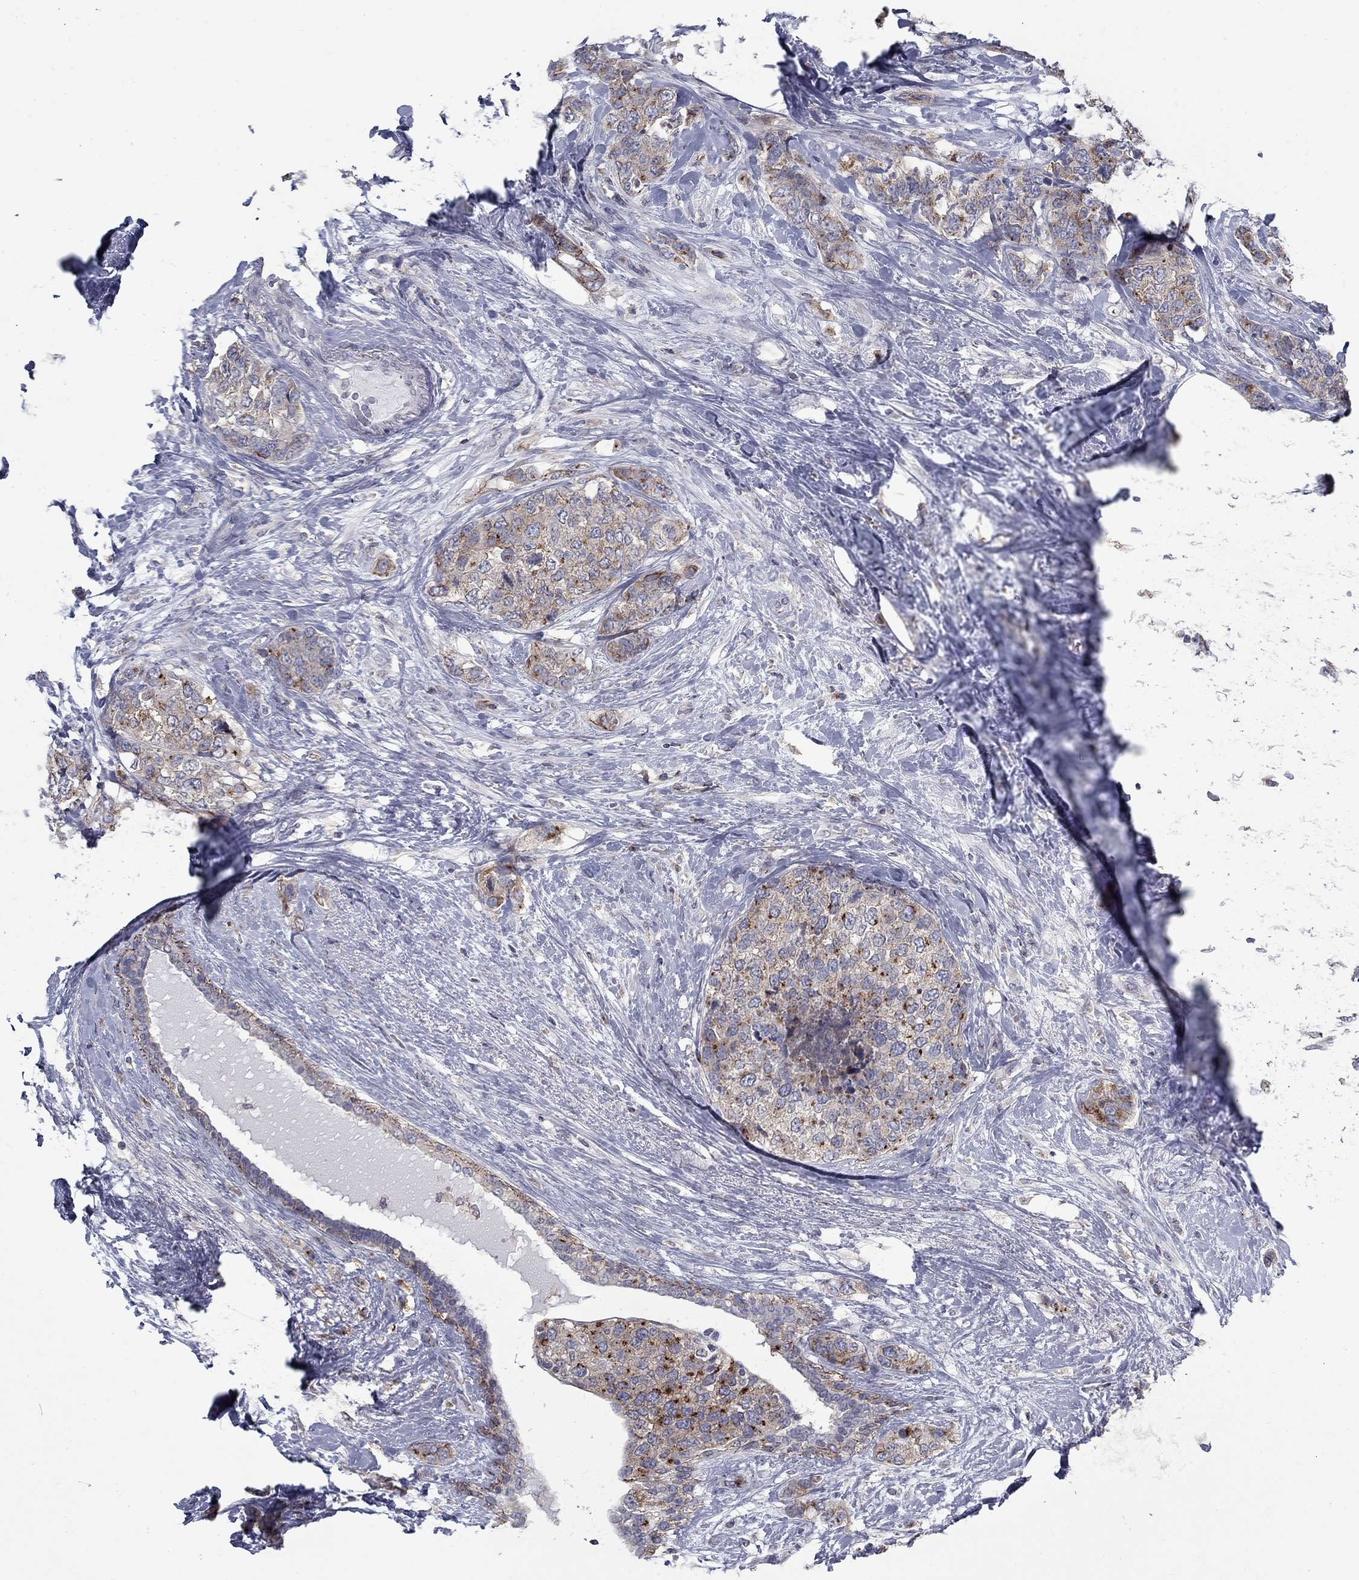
{"staining": {"intensity": "moderate", "quantity": "25%-75%", "location": "cytoplasmic/membranous"}, "tissue": "breast cancer", "cell_type": "Tumor cells", "image_type": "cancer", "snomed": [{"axis": "morphology", "description": "Lobular carcinoma"}, {"axis": "topography", "description": "Breast"}], "caption": "DAB immunohistochemical staining of breast cancer (lobular carcinoma) reveals moderate cytoplasmic/membranous protein expression in about 25%-75% of tumor cells.", "gene": "KIAA0319L", "patient": {"sex": "female", "age": 59}}